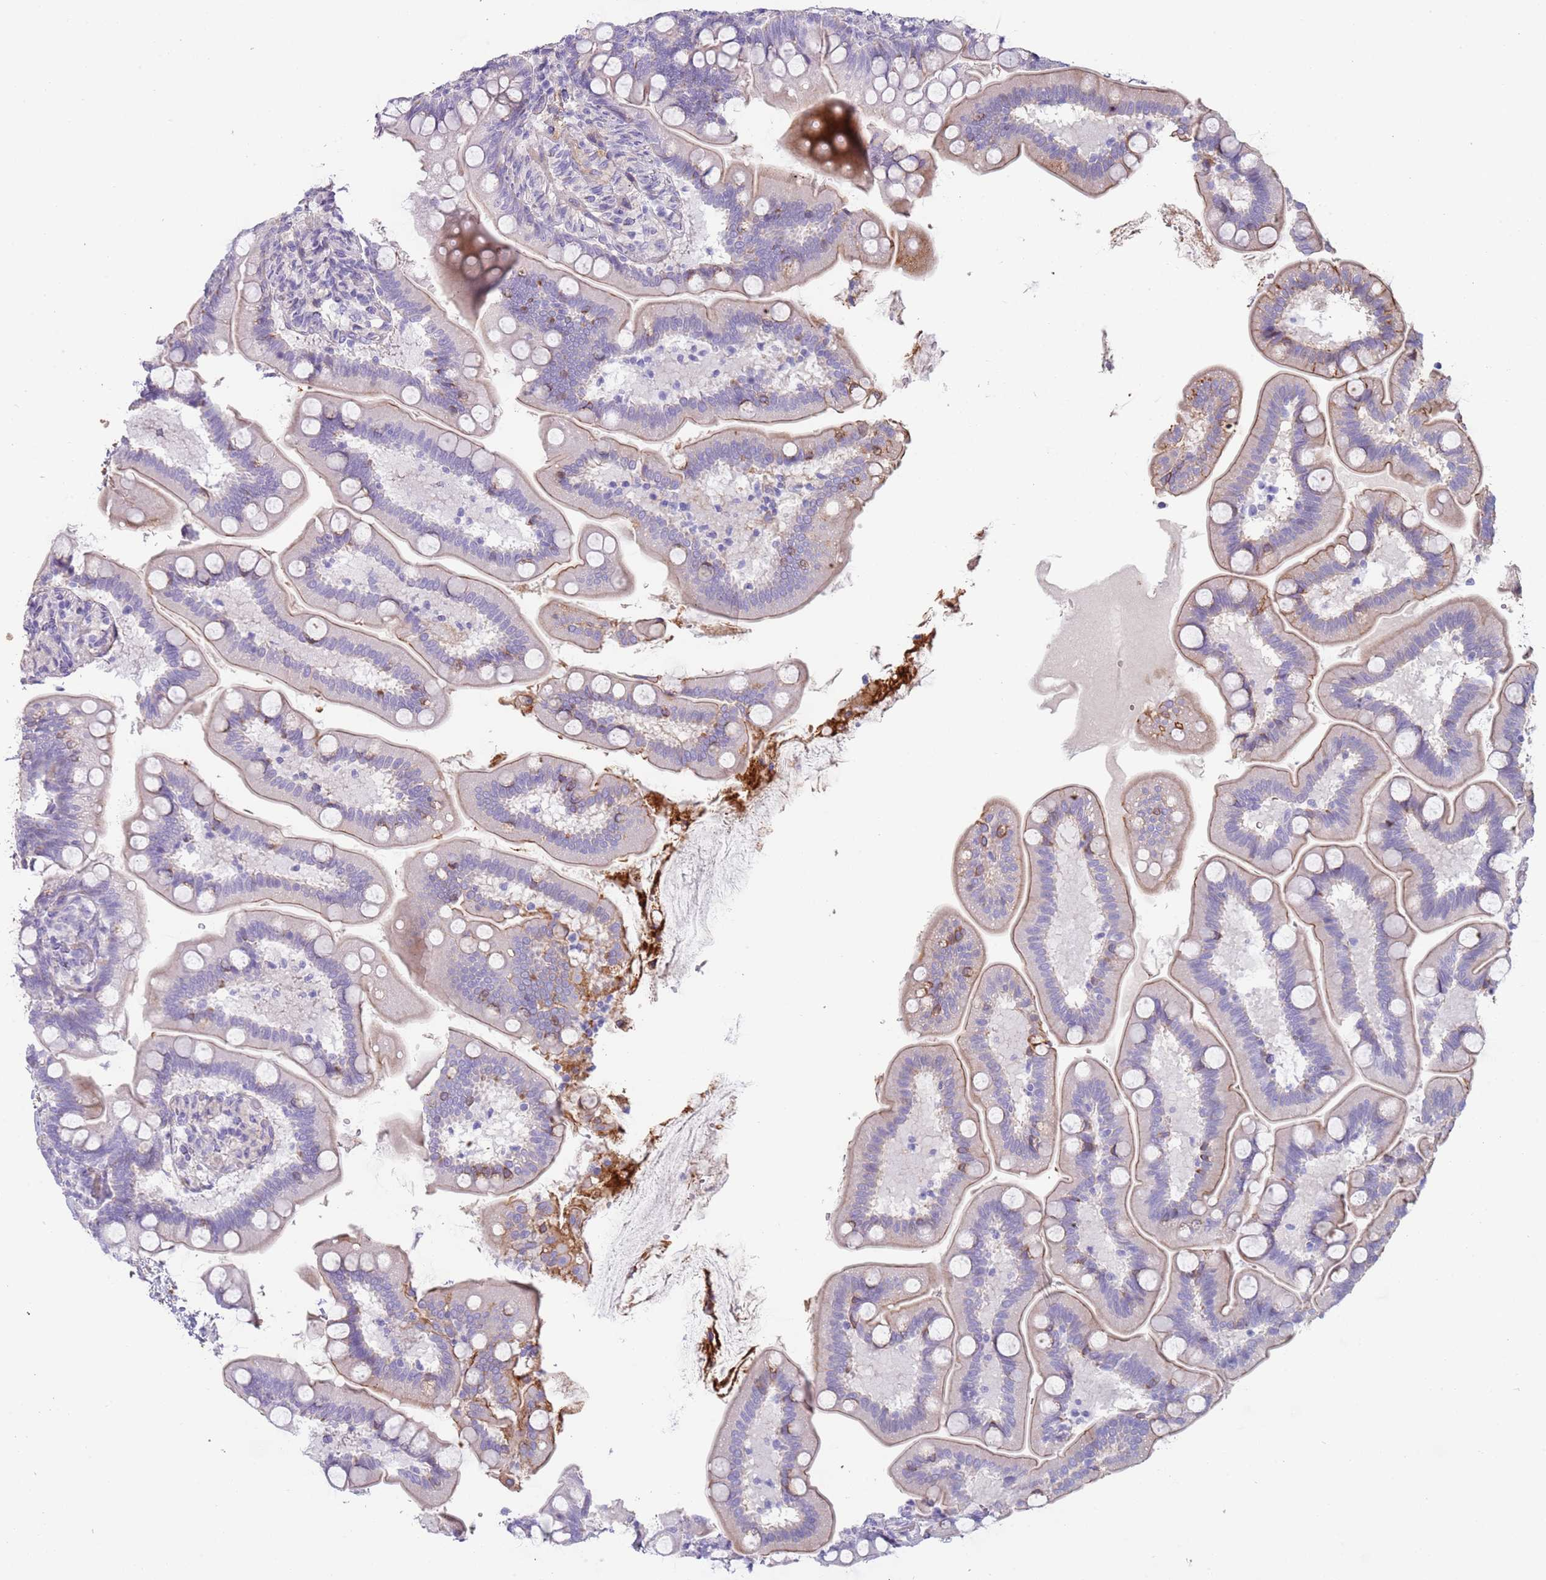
{"staining": {"intensity": "weak", "quantity": "25%-75%", "location": "cytoplasmic/membranous"}, "tissue": "small intestine", "cell_type": "Glandular cells", "image_type": "normal", "snomed": [{"axis": "morphology", "description": "Normal tissue, NOS"}, {"axis": "topography", "description": "Small intestine"}], "caption": "Protein staining of unremarkable small intestine reveals weak cytoplasmic/membranous staining in approximately 25%-75% of glandular cells. (Stains: DAB in brown, nuclei in blue, Microscopy: brightfield microscopy at high magnification).", "gene": "ENSG00000271254", "patient": {"sex": "female", "age": 64}}